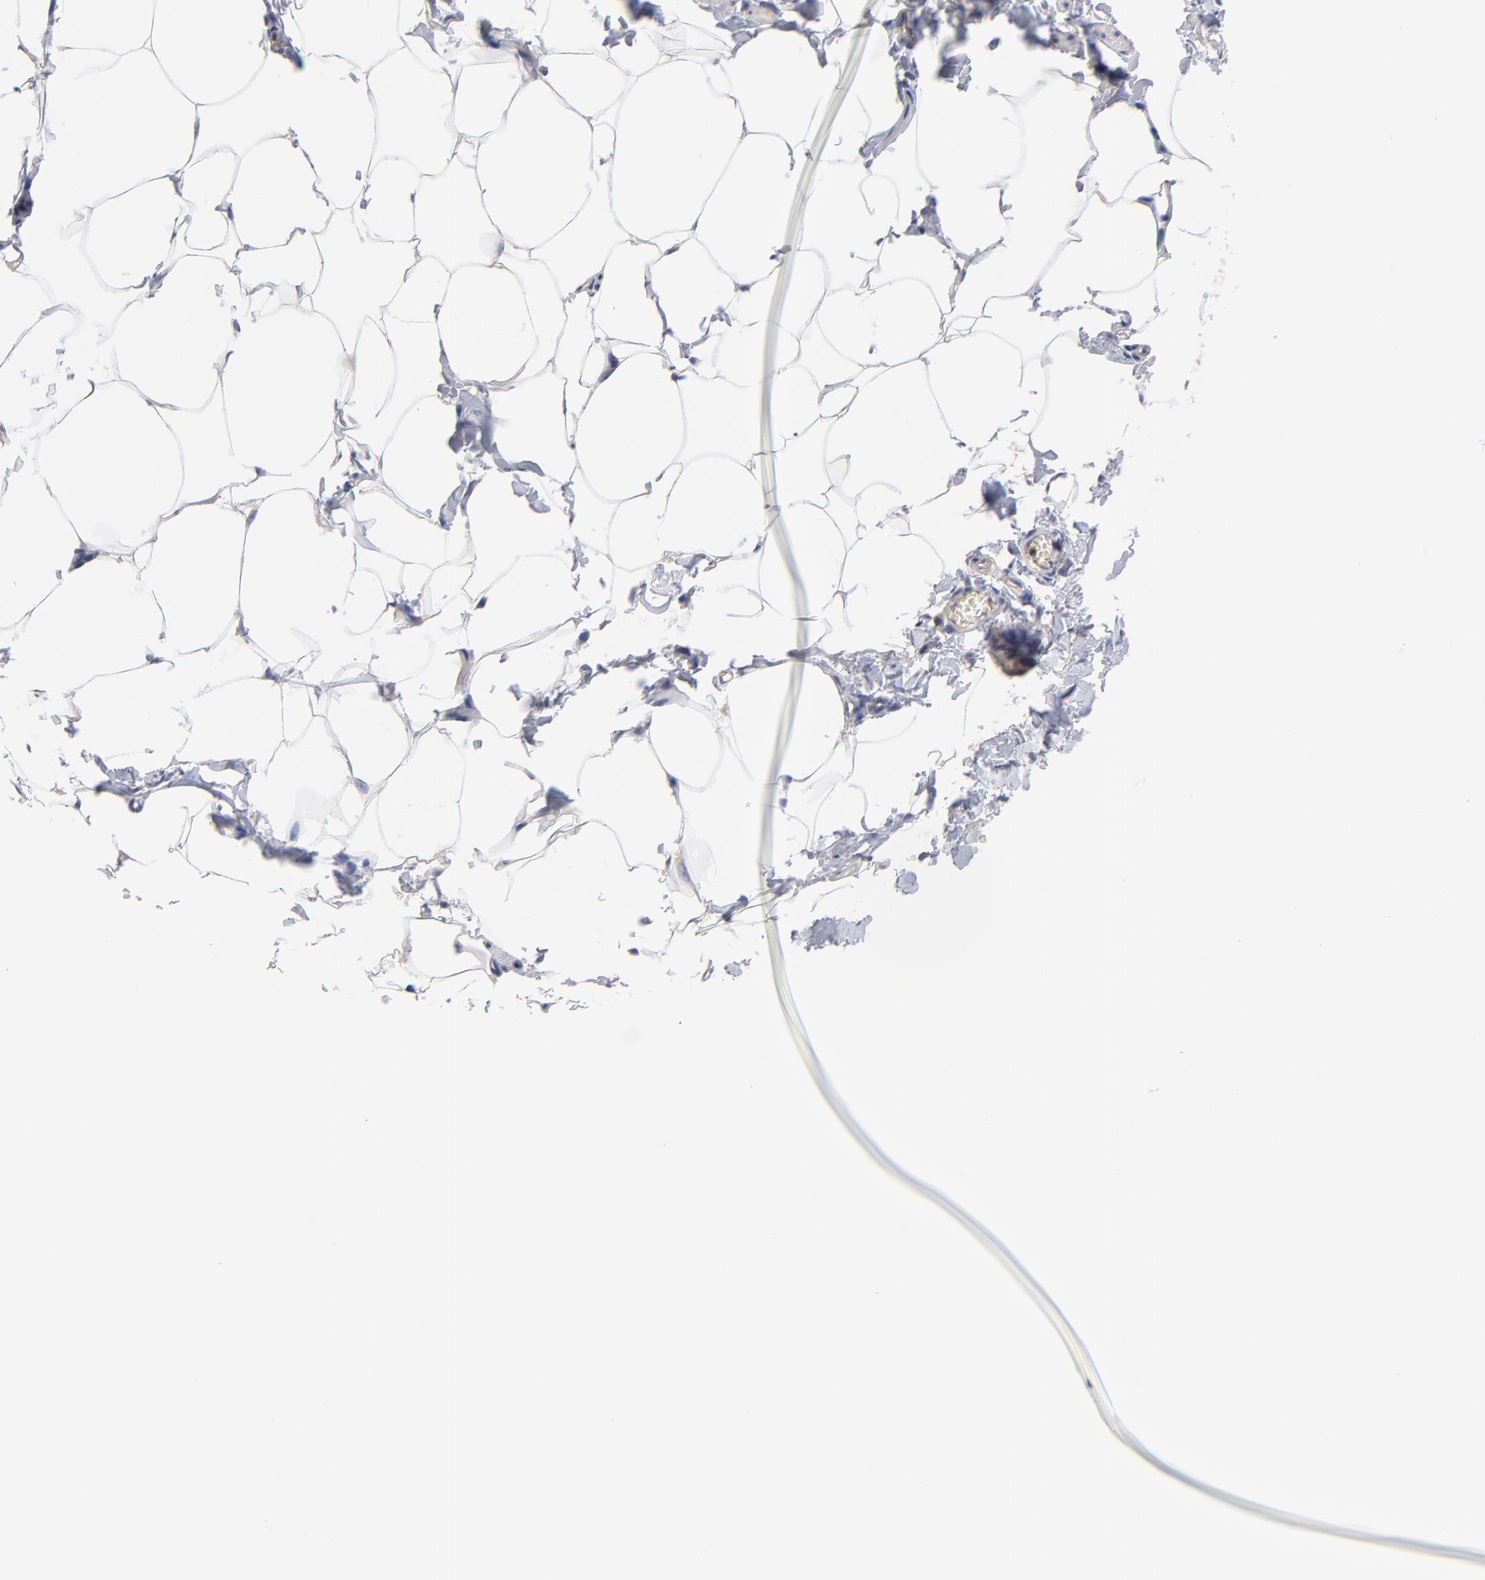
{"staining": {"intensity": "negative", "quantity": "none", "location": "none"}, "tissue": "adipose tissue", "cell_type": "Adipocytes", "image_type": "normal", "snomed": [{"axis": "morphology", "description": "Normal tissue, NOS"}, {"axis": "topography", "description": "Vascular tissue"}], "caption": "Adipose tissue was stained to show a protein in brown. There is no significant expression in adipocytes. Brightfield microscopy of immunohistochemistry (IHC) stained with DAB (brown) and hematoxylin (blue), captured at high magnification.", "gene": "FBXL2", "patient": {"sex": "male", "age": 41}}